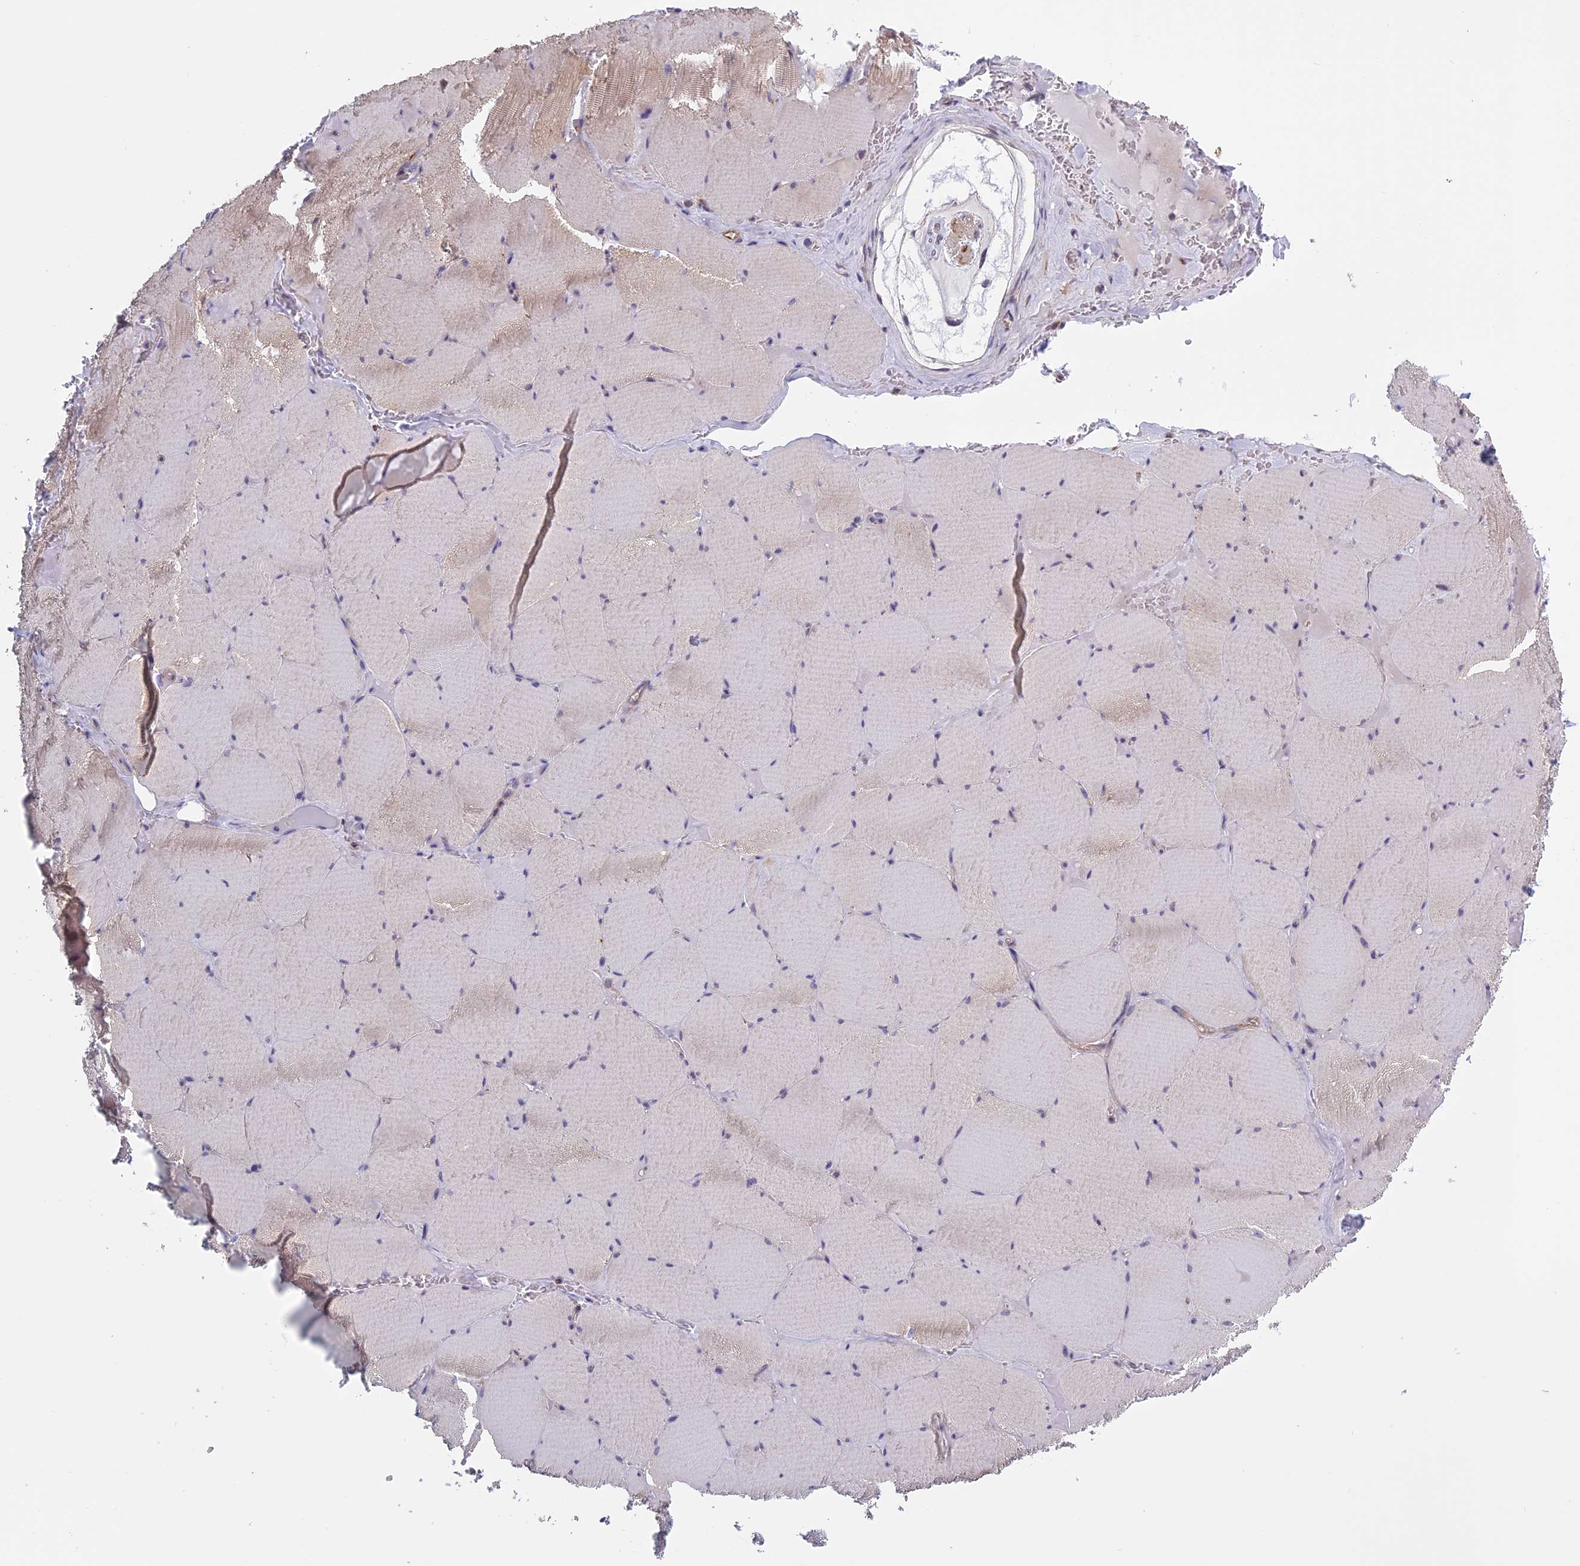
{"staining": {"intensity": "weak", "quantity": "25%-75%", "location": "cytoplasmic/membranous"}, "tissue": "skeletal muscle", "cell_type": "Myocytes", "image_type": "normal", "snomed": [{"axis": "morphology", "description": "Normal tissue, NOS"}, {"axis": "topography", "description": "Skeletal muscle"}, {"axis": "topography", "description": "Head-Neck"}], "caption": "Approximately 25%-75% of myocytes in unremarkable human skeletal muscle display weak cytoplasmic/membranous protein expression as visualized by brown immunohistochemical staining.", "gene": "BCL2L10", "patient": {"sex": "male", "age": 66}}